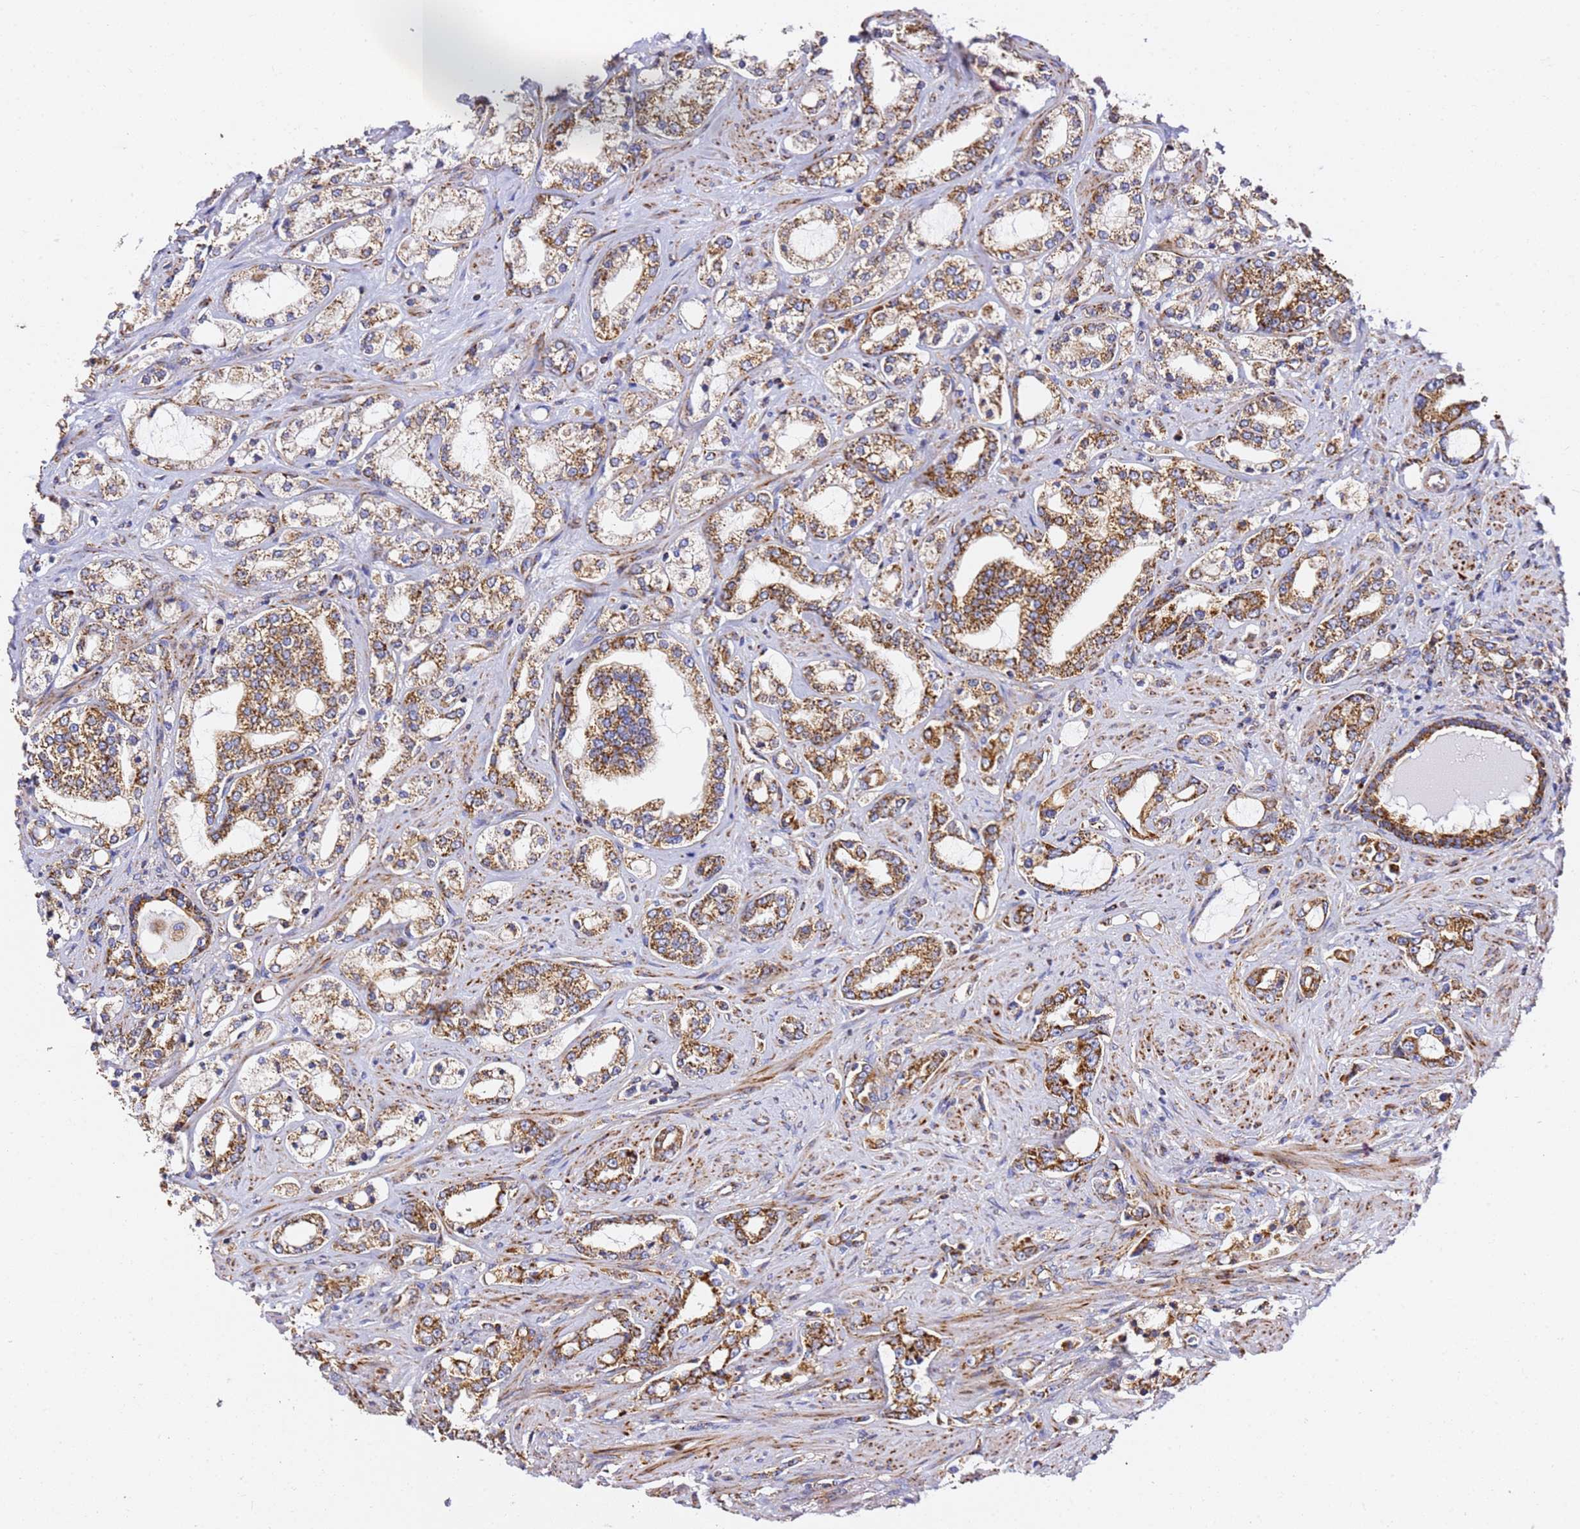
{"staining": {"intensity": "moderate", "quantity": ">75%", "location": "cytoplasmic/membranous"}, "tissue": "prostate cancer", "cell_type": "Tumor cells", "image_type": "cancer", "snomed": [{"axis": "morphology", "description": "Adenocarcinoma, High grade"}, {"axis": "topography", "description": "Prostate"}], "caption": "Immunohistochemistry micrograph of prostate adenocarcinoma (high-grade) stained for a protein (brown), which reveals medium levels of moderate cytoplasmic/membranous expression in approximately >75% of tumor cells.", "gene": "NDUFA3", "patient": {"sex": "male", "age": 64}}